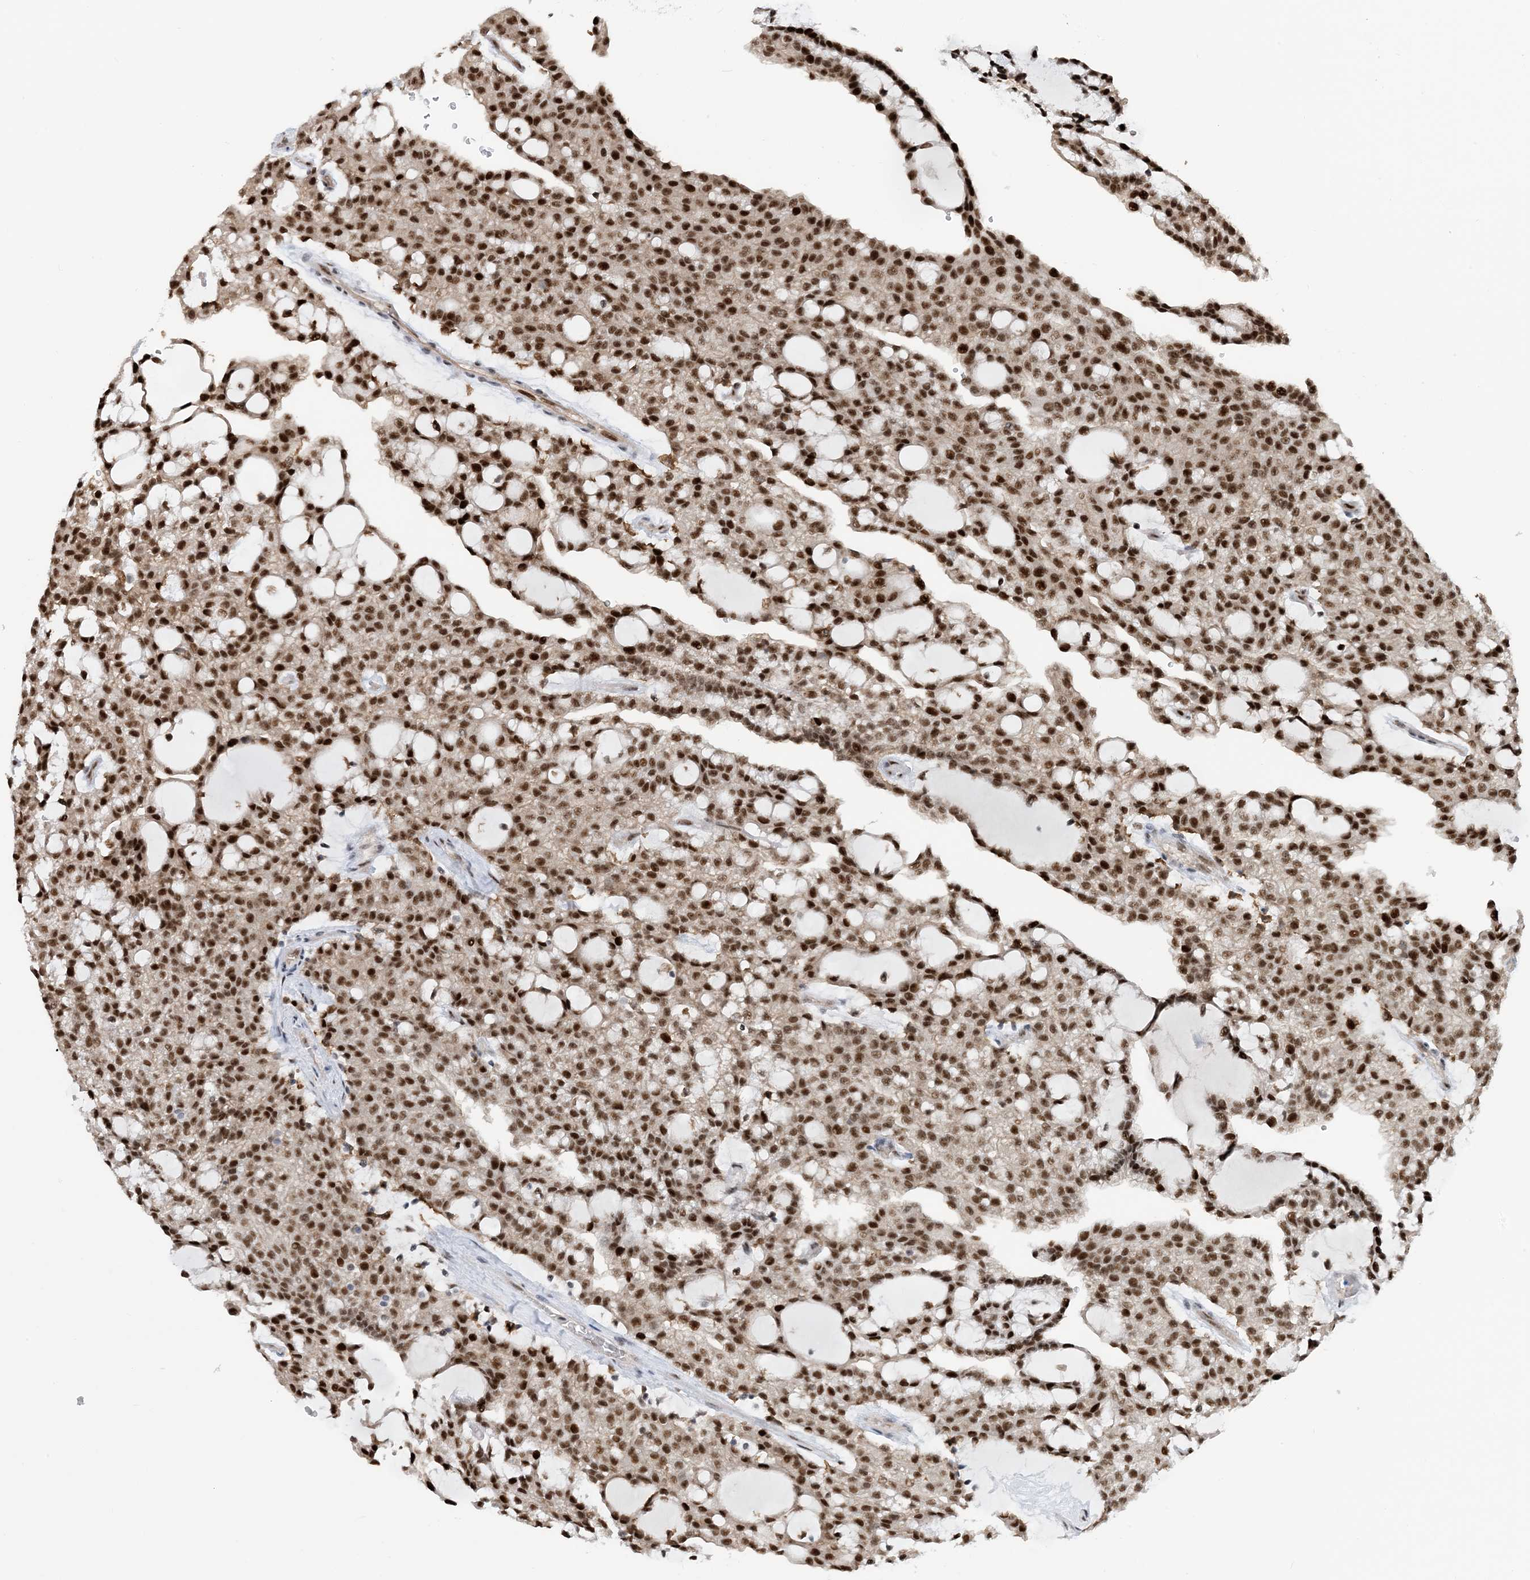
{"staining": {"intensity": "strong", "quantity": ">75%", "location": "nuclear"}, "tissue": "renal cancer", "cell_type": "Tumor cells", "image_type": "cancer", "snomed": [{"axis": "morphology", "description": "Adenocarcinoma, NOS"}, {"axis": "topography", "description": "Kidney"}], "caption": "Renal cancer stained for a protein demonstrates strong nuclear positivity in tumor cells.", "gene": "HEMK1", "patient": {"sex": "male", "age": 63}}